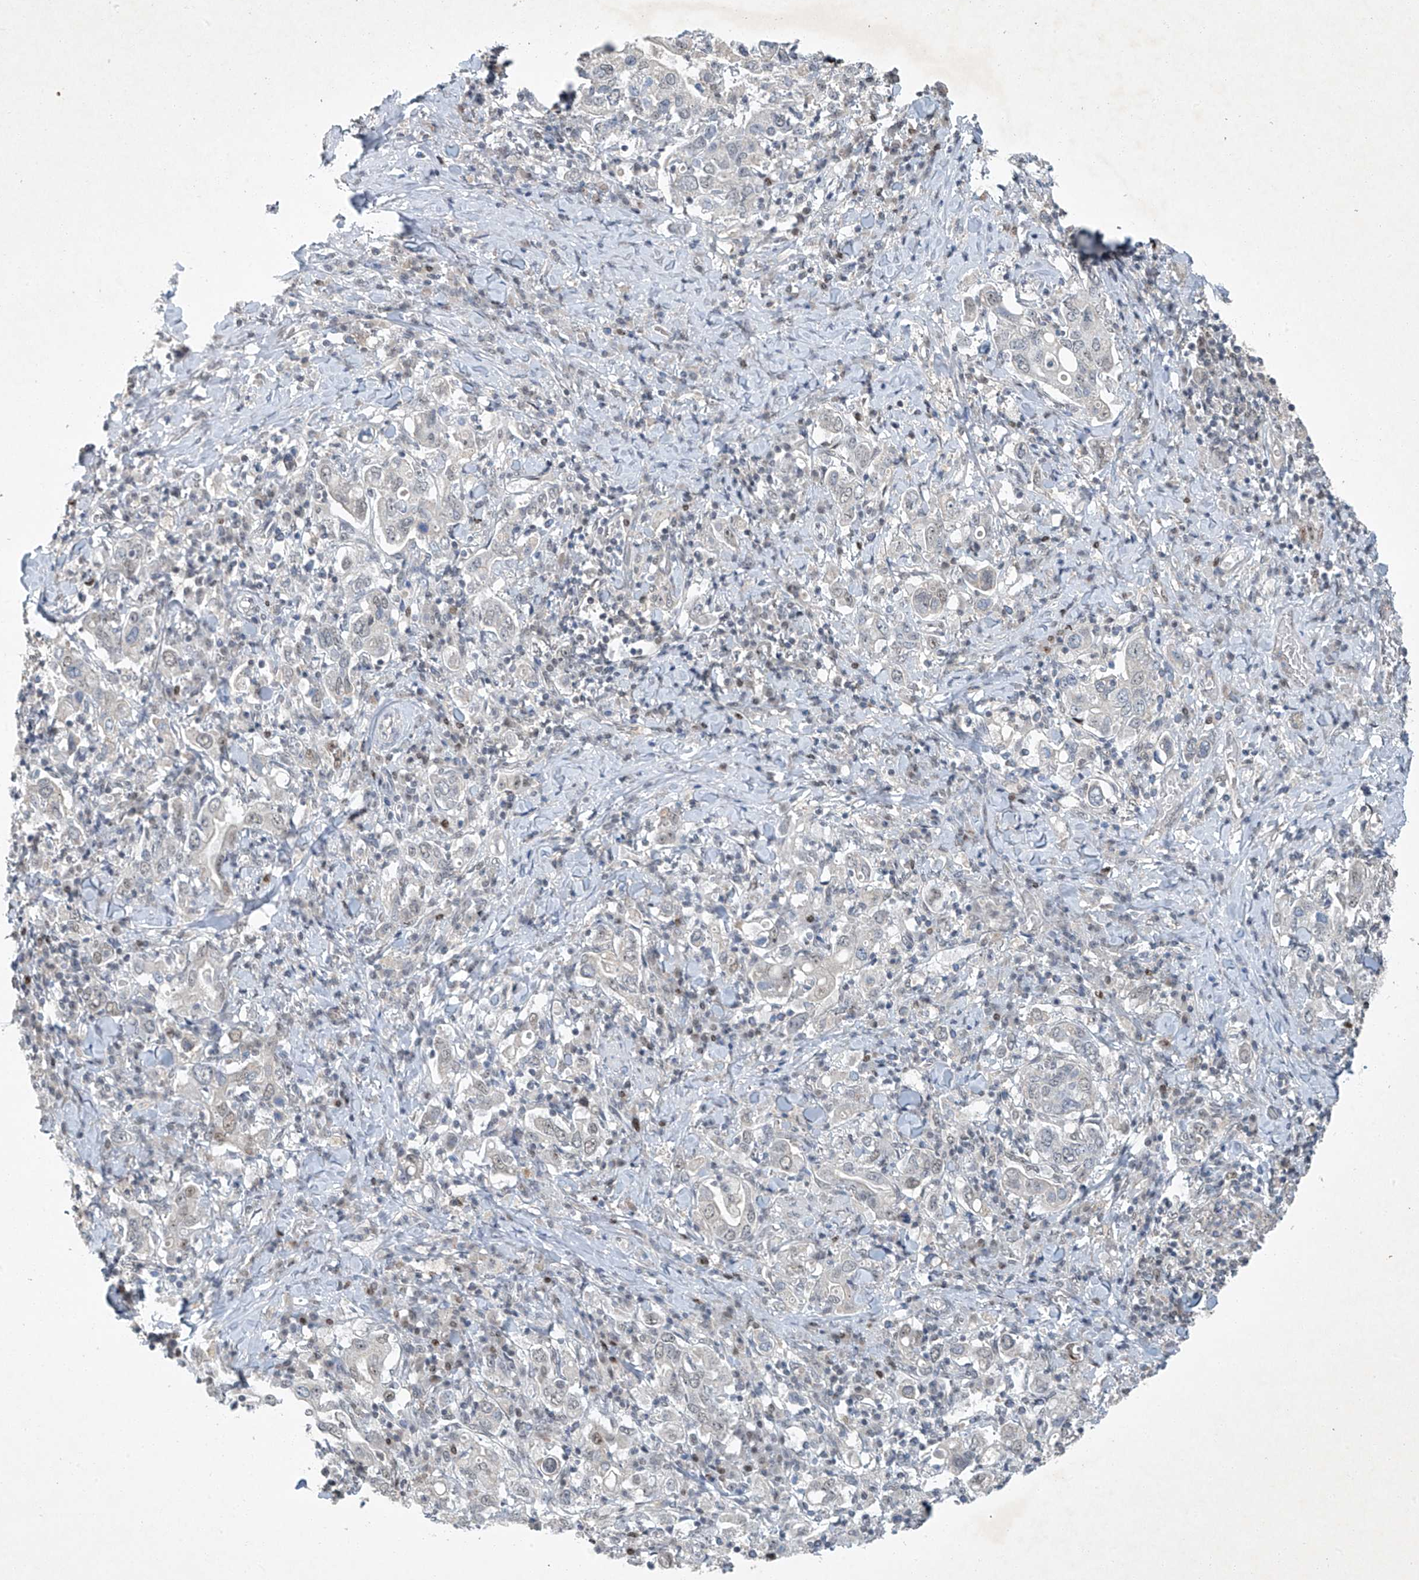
{"staining": {"intensity": "negative", "quantity": "none", "location": "none"}, "tissue": "stomach cancer", "cell_type": "Tumor cells", "image_type": "cancer", "snomed": [{"axis": "morphology", "description": "Adenocarcinoma, NOS"}, {"axis": "topography", "description": "Stomach, upper"}], "caption": "This is a histopathology image of immunohistochemistry staining of stomach cancer (adenocarcinoma), which shows no positivity in tumor cells. (DAB IHC visualized using brightfield microscopy, high magnification).", "gene": "TAF8", "patient": {"sex": "male", "age": 62}}